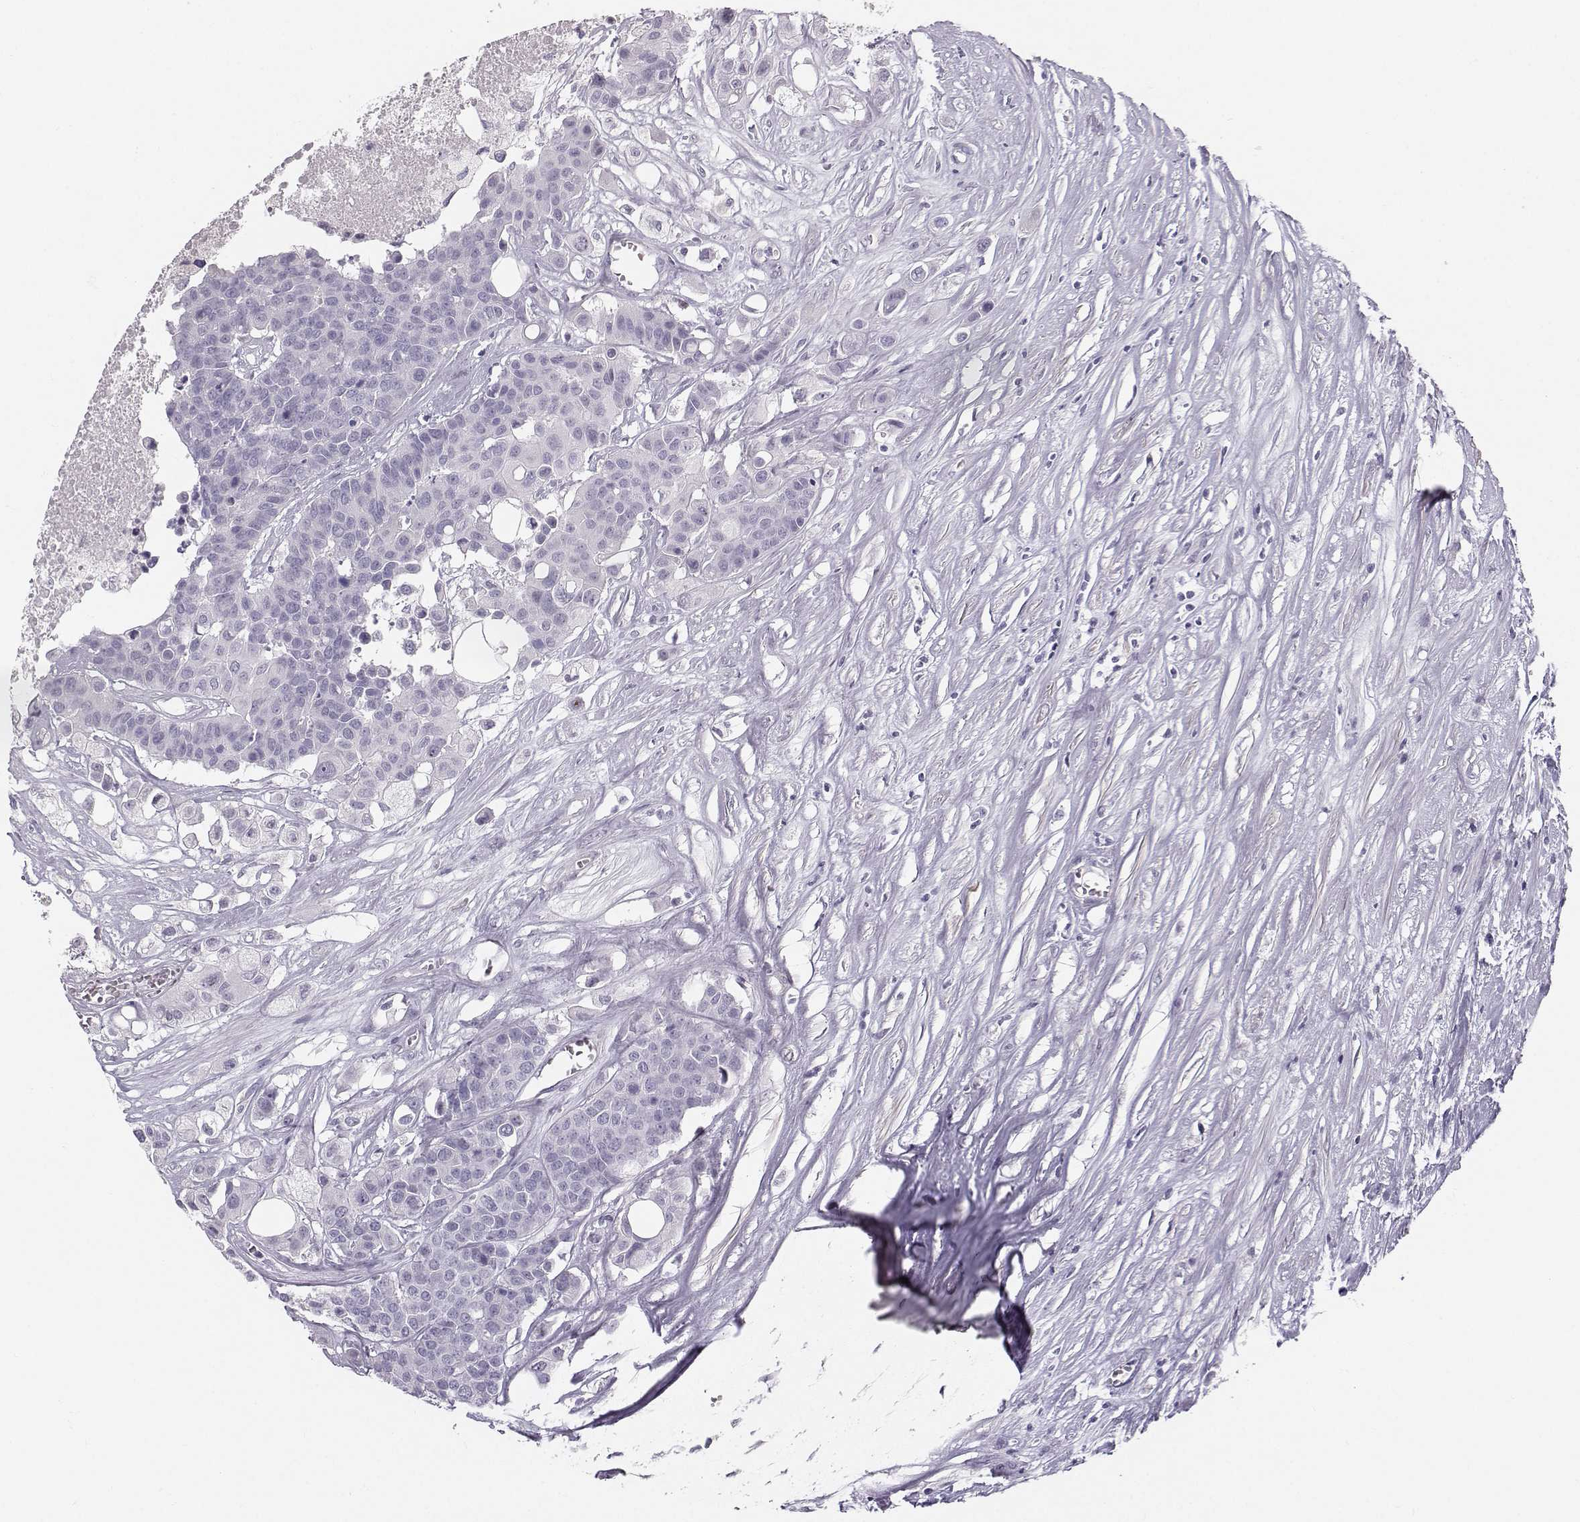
{"staining": {"intensity": "negative", "quantity": "none", "location": "none"}, "tissue": "carcinoid", "cell_type": "Tumor cells", "image_type": "cancer", "snomed": [{"axis": "morphology", "description": "Carcinoid, malignant, NOS"}, {"axis": "topography", "description": "Colon"}], "caption": "Carcinoid was stained to show a protein in brown. There is no significant expression in tumor cells.", "gene": "CASR", "patient": {"sex": "male", "age": 81}}